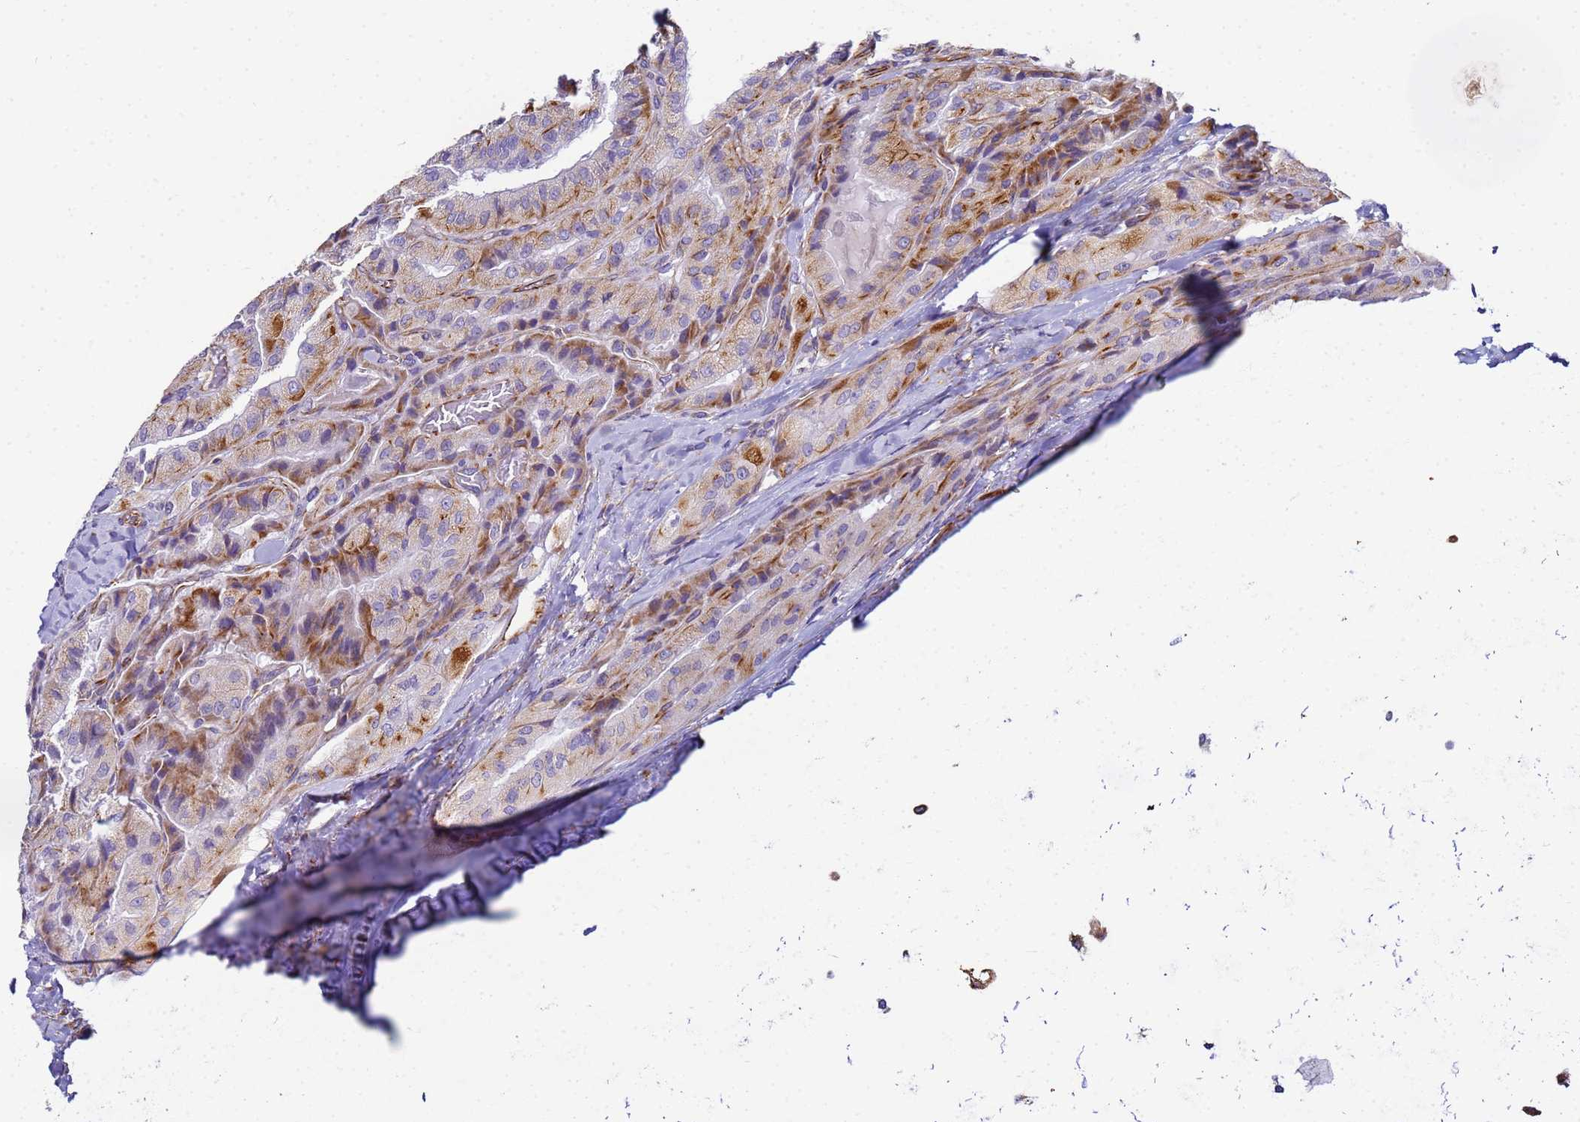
{"staining": {"intensity": "moderate", "quantity": ">75%", "location": "cytoplasmic/membranous"}, "tissue": "thyroid cancer", "cell_type": "Tumor cells", "image_type": "cancer", "snomed": [{"axis": "morphology", "description": "Normal tissue, NOS"}, {"axis": "morphology", "description": "Papillary adenocarcinoma, NOS"}, {"axis": "topography", "description": "Thyroid gland"}], "caption": "Tumor cells reveal medium levels of moderate cytoplasmic/membranous staining in approximately >75% of cells in thyroid cancer.", "gene": "UBXN2B", "patient": {"sex": "female", "age": 59}}